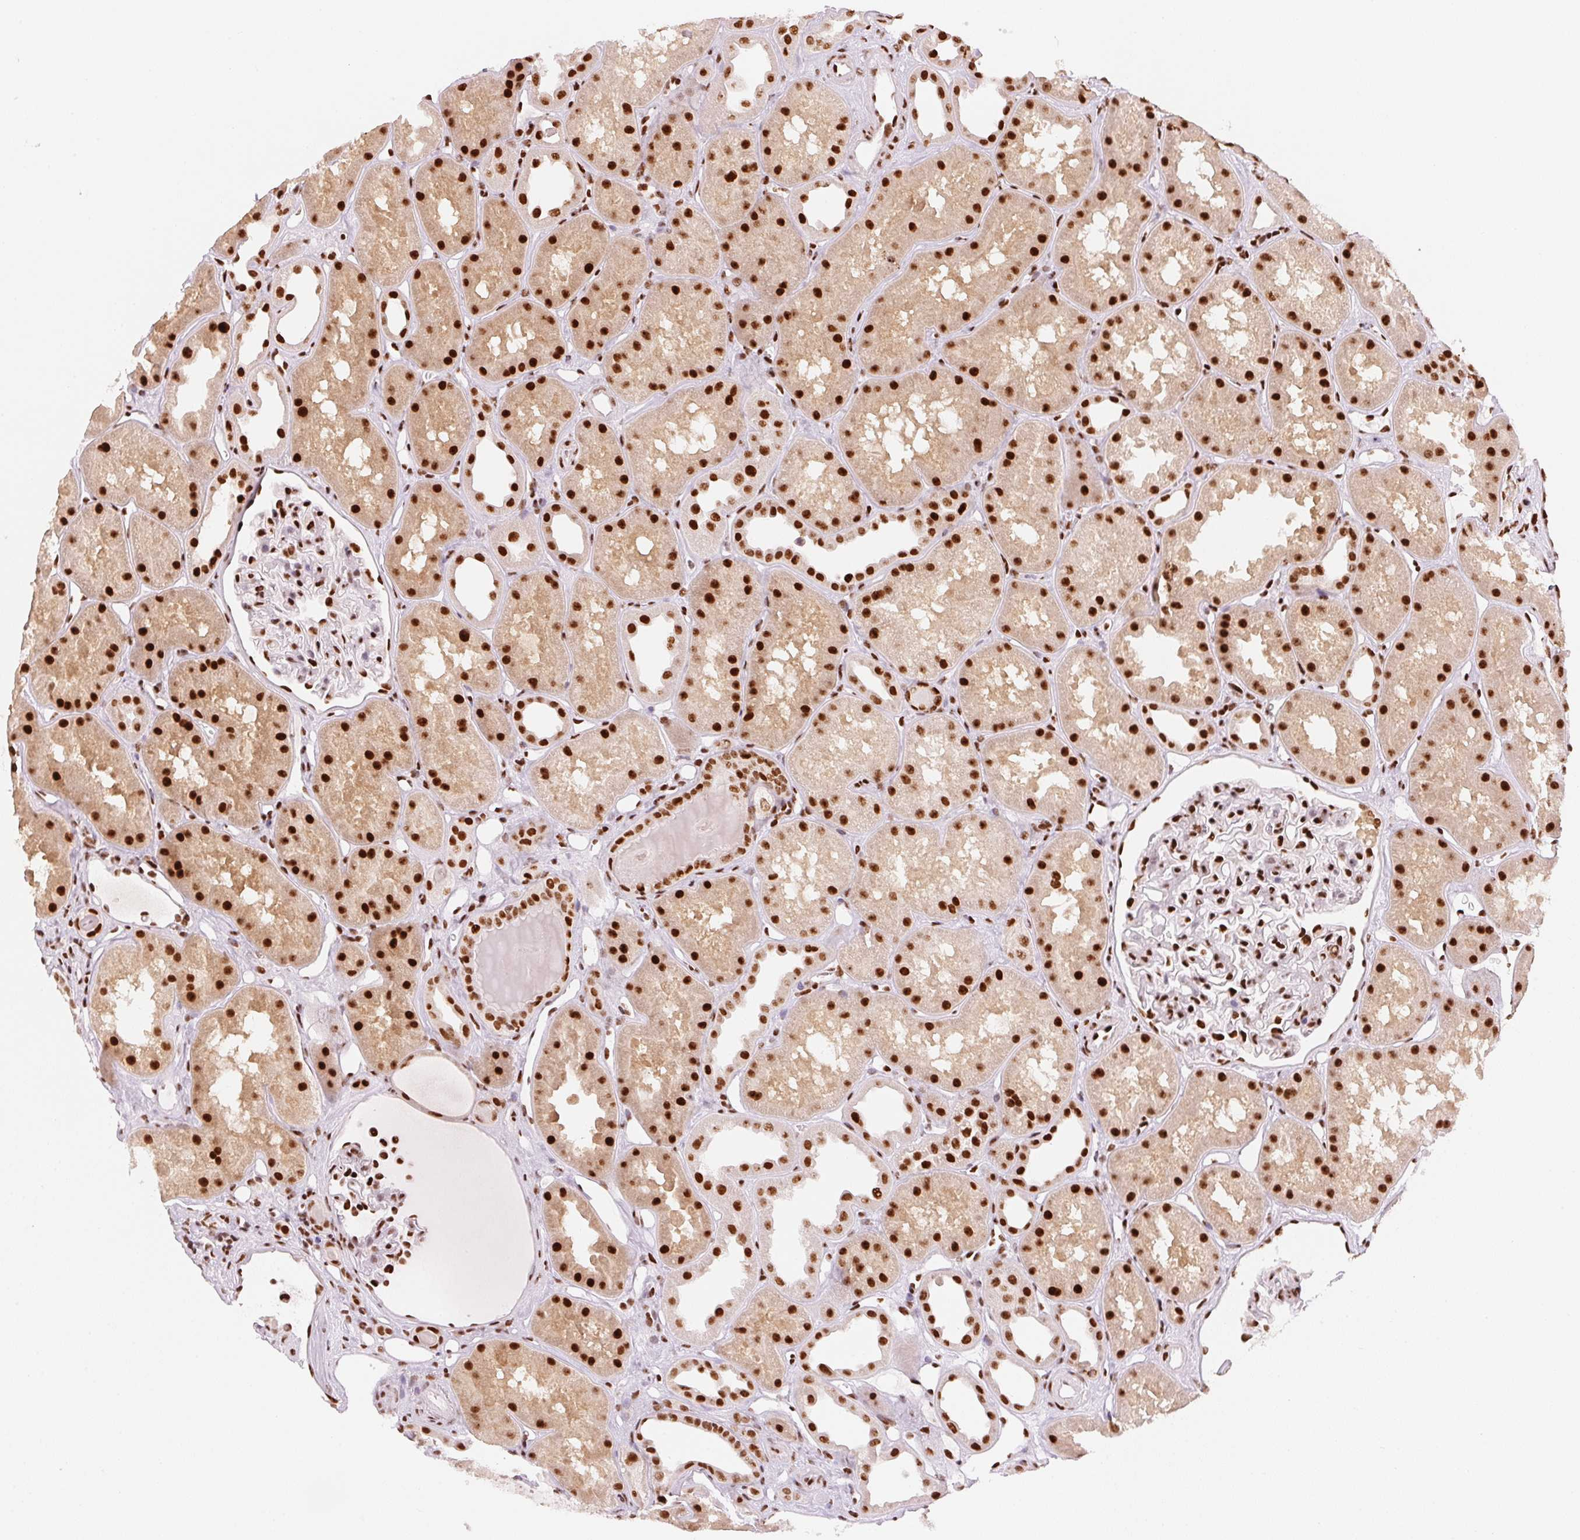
{"staining": {"intensity": "strong", "quantity": "25%-75%", "location": "nuclear"}, "tissue": "kidney", "cell_type": "Cells in glomeruli", "image_type": "normal", "snomed": [{"axis": "morphology", "description": "Normal tissue, NOS"}, {"axis": "topography", "description": "Kidney"}], "caption": "A brown stain shows strong nuclear expression of a protein in cells in glomeruli of benign kidney. (DAB (3,3'-diaminobenzidine) = brown stain, brightfield microscopy at high magnification).", "gene": "NXF1", "patient": {"sex": "male", "age": 61}}